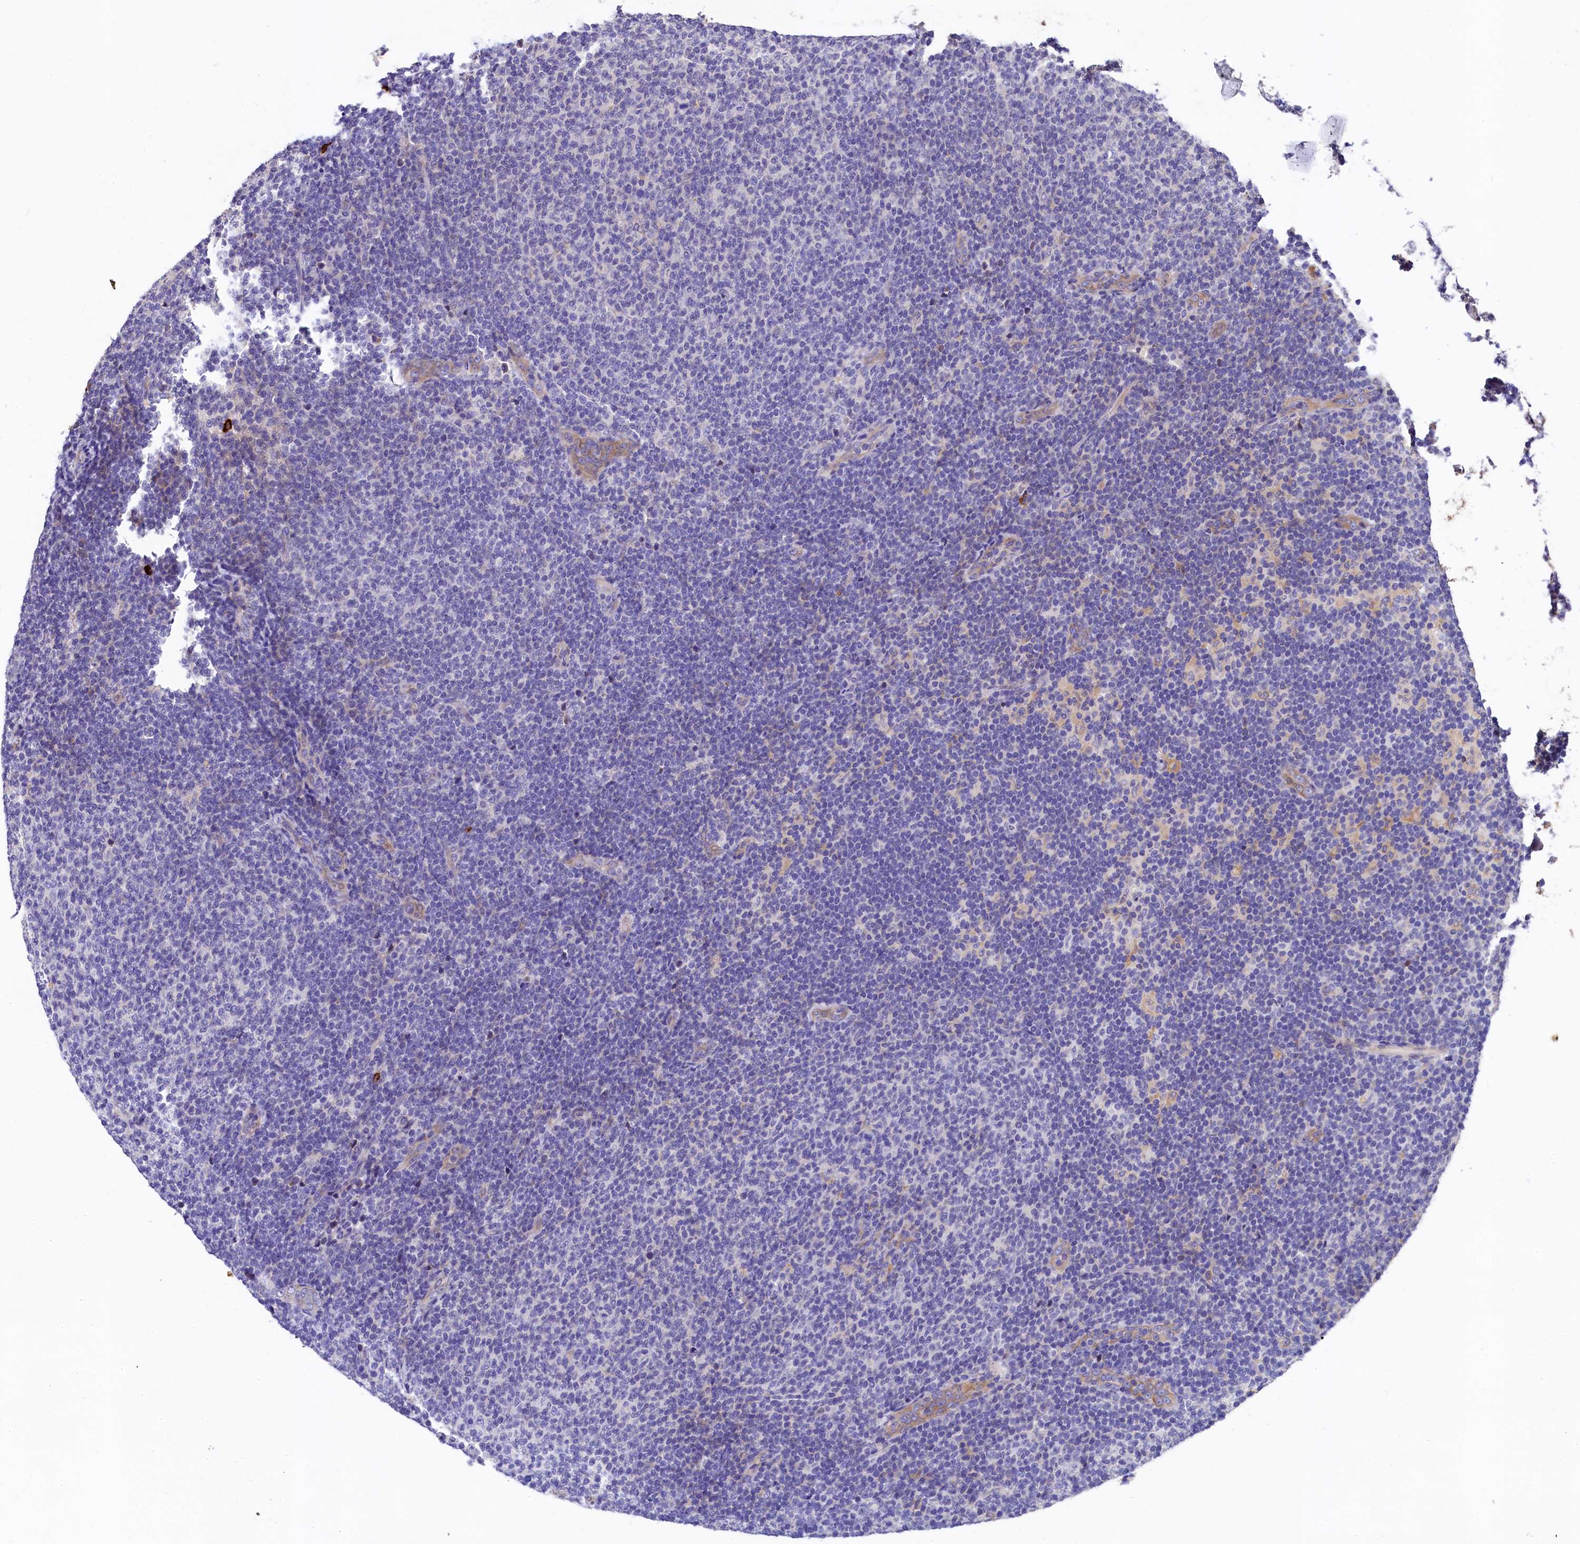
{"staining": {"intensity": "negative", "quantity": "none", "location": "none"}, "tissue": "lymphoma", "cell_type": "Tumor cells", "image_type": "cancer", "snomed": [{"axis": "morphology", "description": "Malignant lymphoma, non-Hodgkin's type, Low grade"}, {"axis": "topography", "description": "Lymph node"}], "caption": "An immunohistochemistry image of lymphoma is shown. There is no staining in tumor cells of lymphoma. The staining is performed using DAB (3,3'-diaminobenzidine) brown chromogen with nuclei counter-stained in using hematoxylin.", "gene": "EPS8L2", "patient": {"sex": "male", "age": 66}}